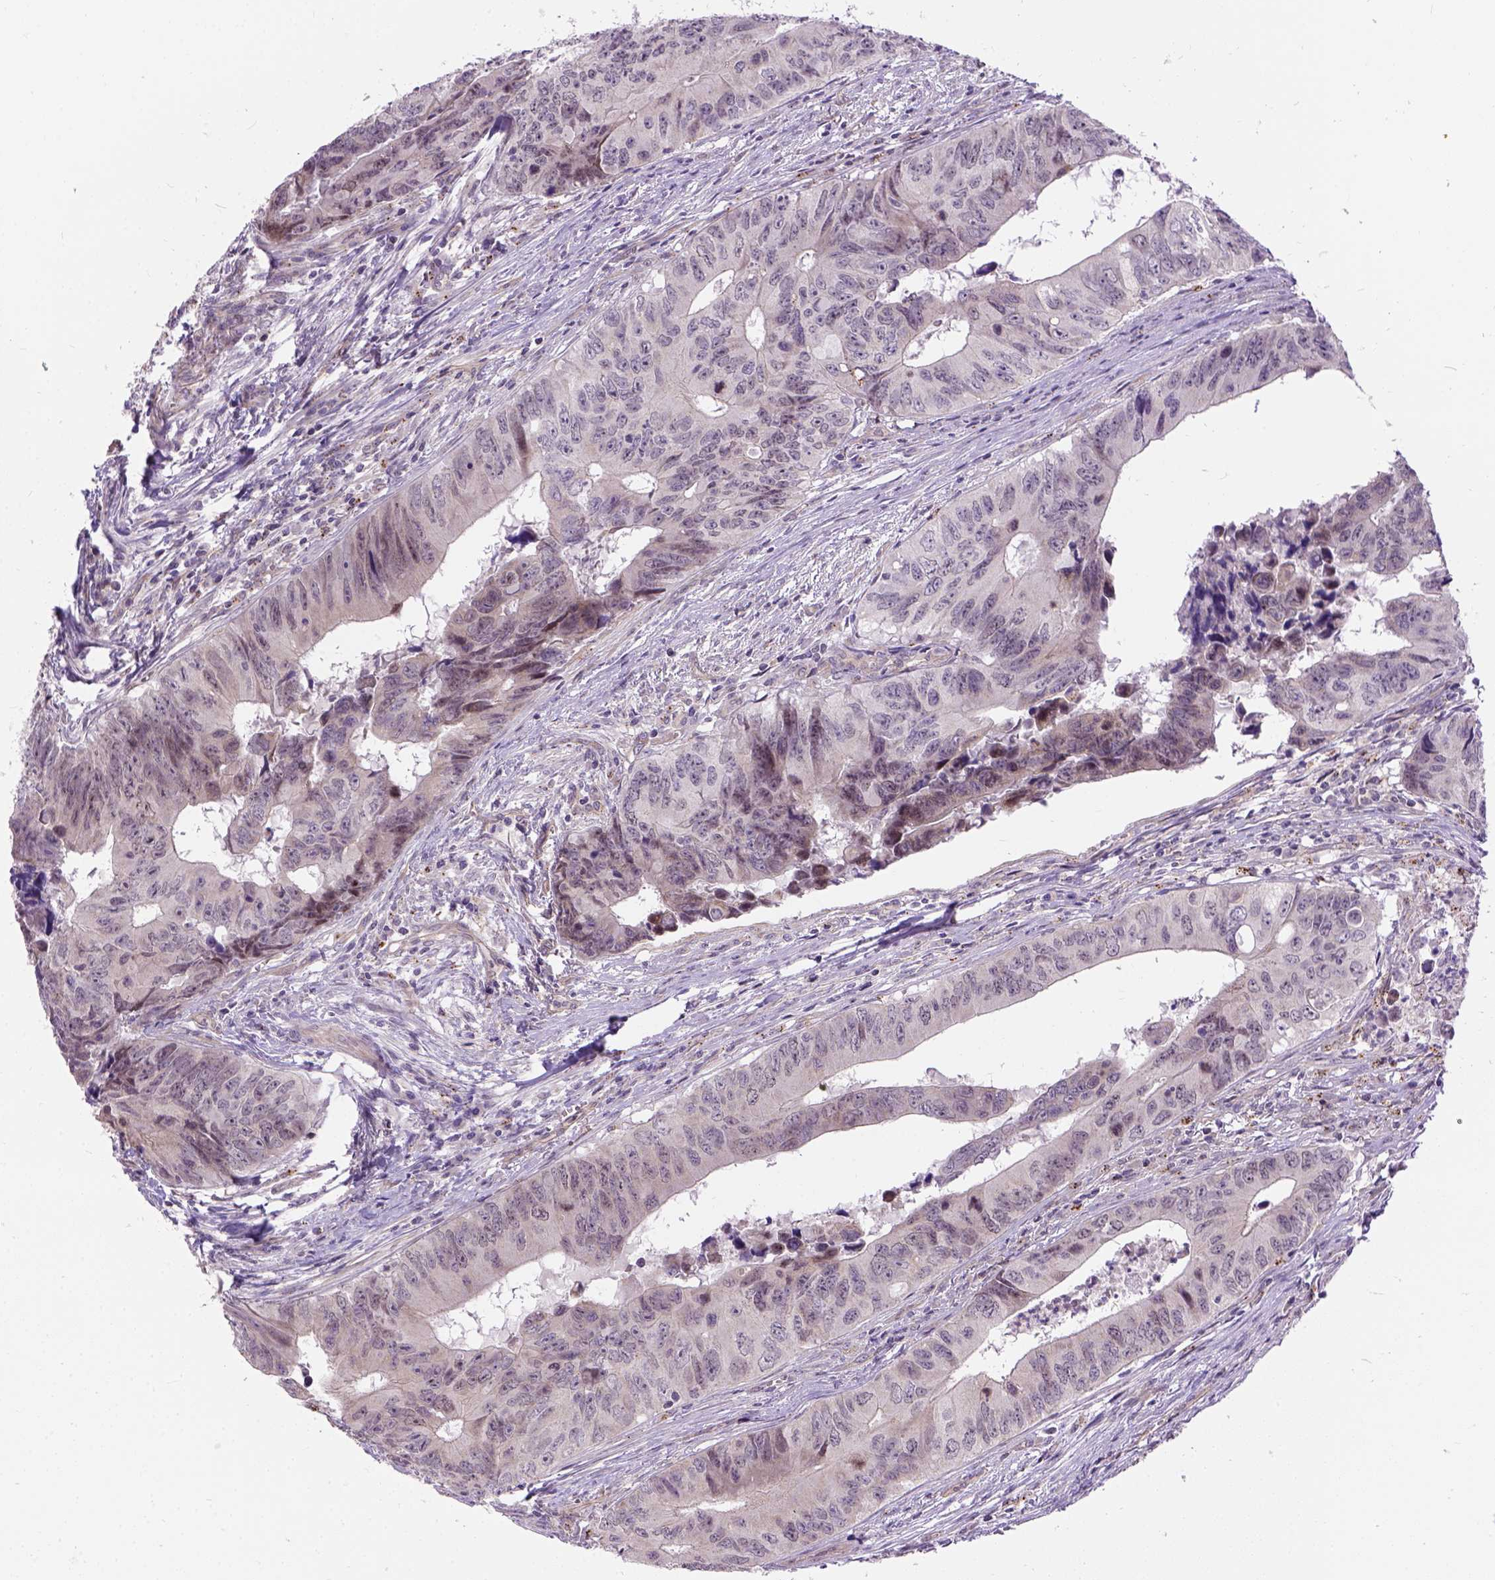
{"staining": {"intensity": "weak", "quantity": "<25%", "location": "cytoplasmic/membranous"}, "tissue": "colorectal cancer", "cell_type": "Tumor cells", "image_type": "cancer", "snomed": [{"axis": "morphology", "description": "Adenocarcinoma, NOS"}, {"axis": "topography", "description": "Colon"}], "caption": "Human colorectal cancer stained for a protein using IHC reveals no positivity in tumor cells.", "gene": "KAZN", "patient": {"sex": "female", "age": 82}}